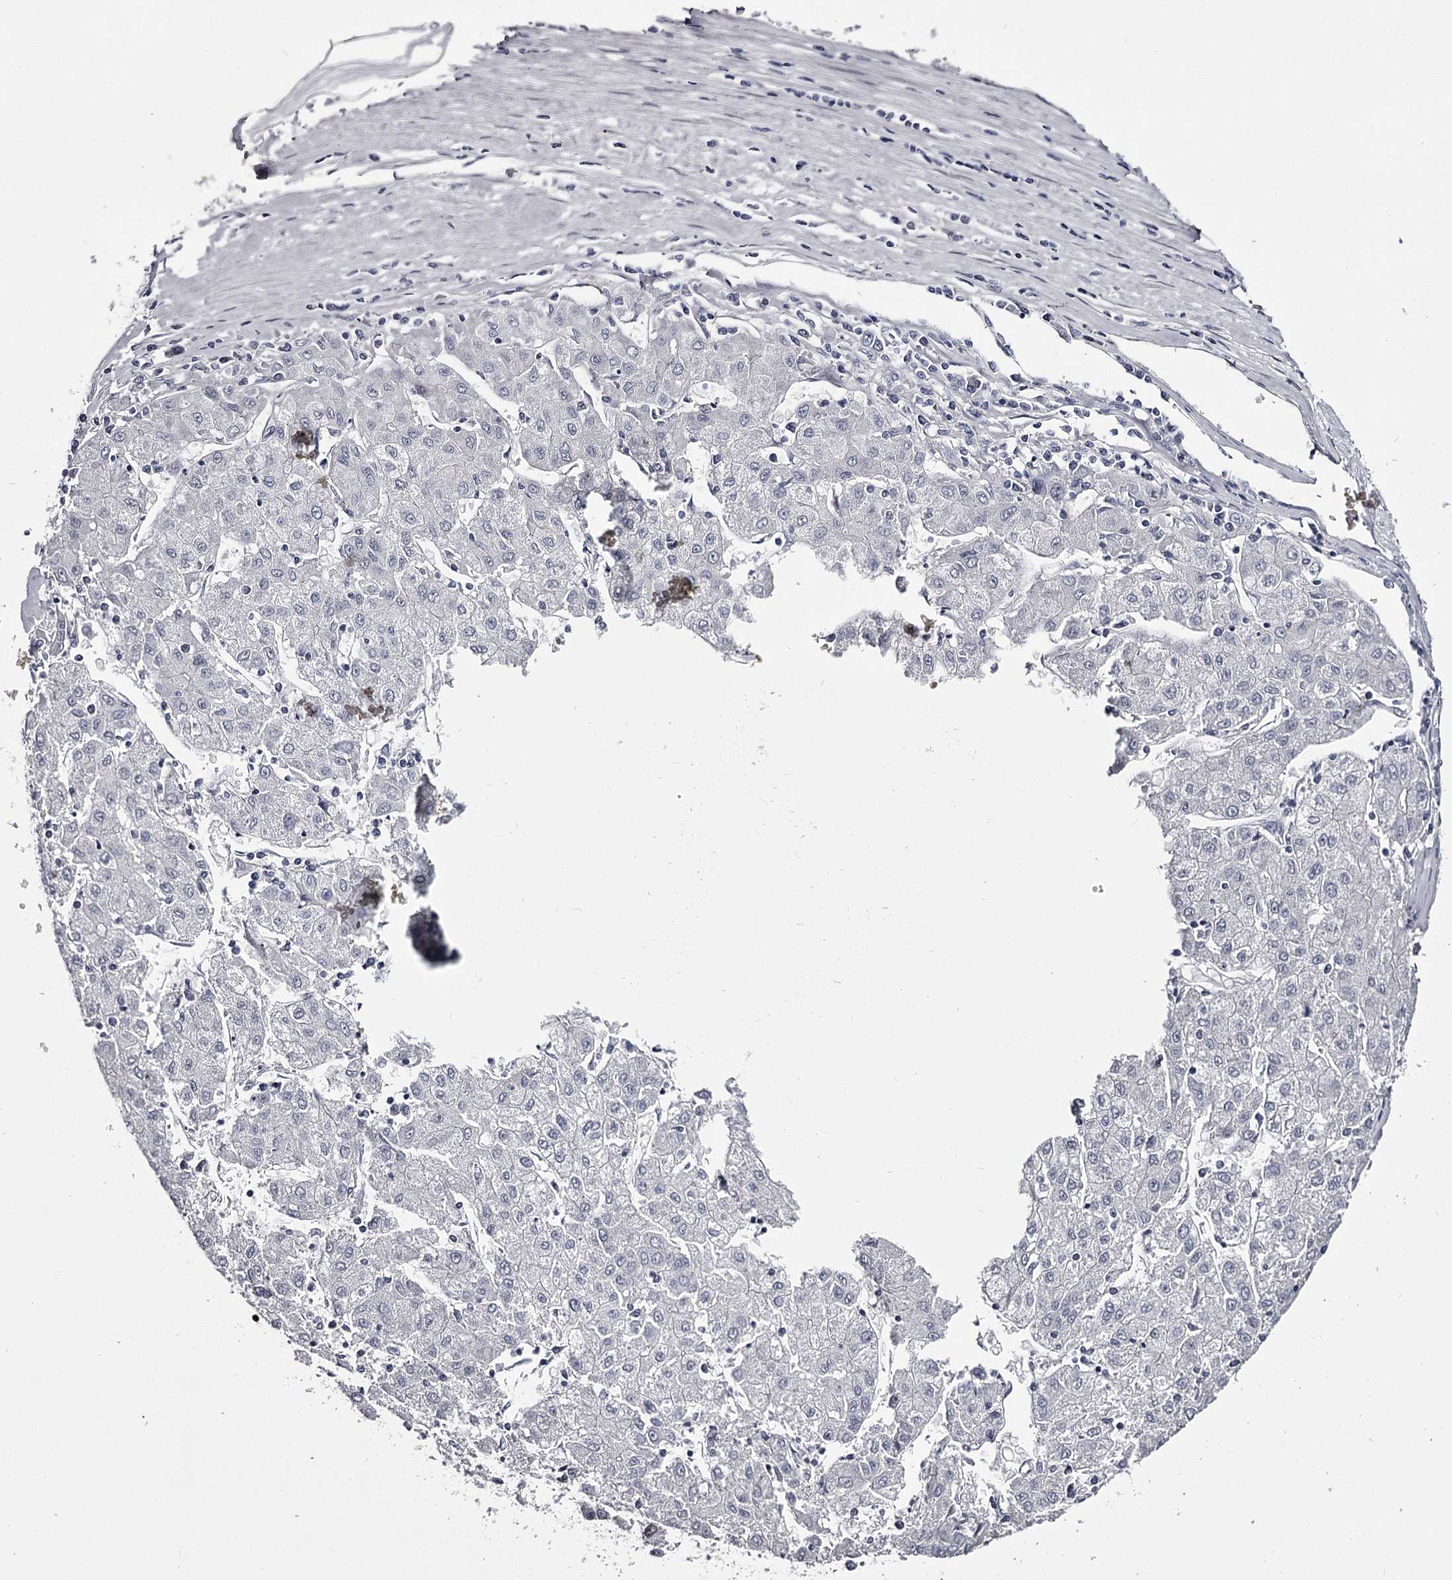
{"staining": {"intensity": "negative", "quantity": "none", "location": "none"}, "tissue": "liver cancer", "cell_type": "Tumor cells", "image_type": "cancer", "snomed": [{"axis": "morphology", "description": "Carcinoma, Hepatocellular, NOS"}, {"axis": "topography", "description": "Liver"}], "caption": "Immunohistochemistry of liver cancer reveals no positivity in tumor cells.", "gene": "OVOL2", "patient": {"sex": "male", "age": 72}}